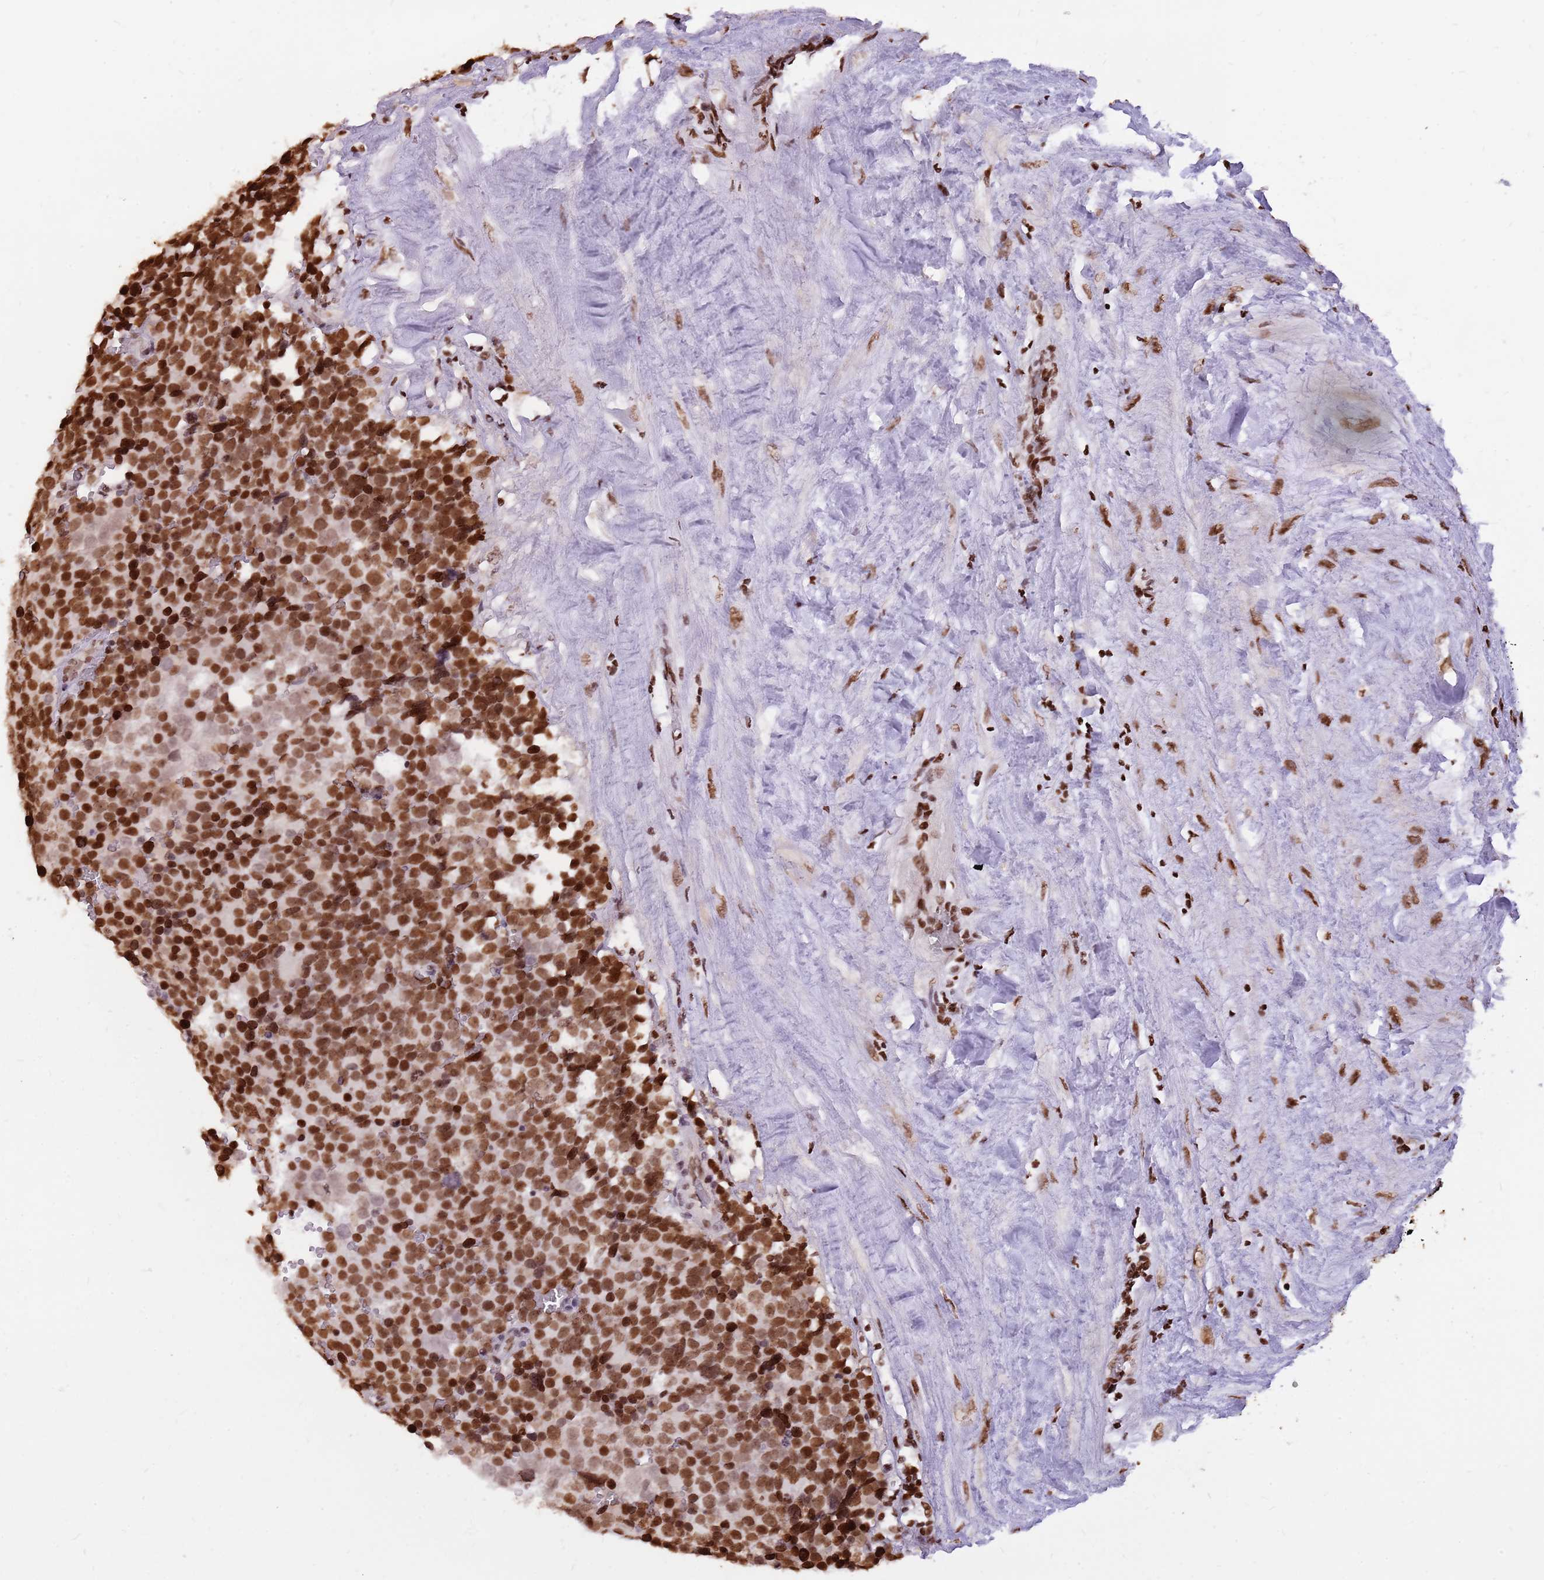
{"staining": {"intensity": "strong", "quantity": ">75%", "location": "nuclear"}, "tissue": "testis cancer", "cell_type": "Tumor cells", "image_type": "cancer", "snomed": [{"axis": "morphology", "description": "Seminoma, NOS"}, {"axis": "topography", "description": "Testis"}], "caption": "This image exhibits immunohistochemistry staining of testis cancer, with high strong nuclear staining in about >75% of tumor cells.", "gene": "WASHC4", "patient": {"sex": "male", "age": 71}}